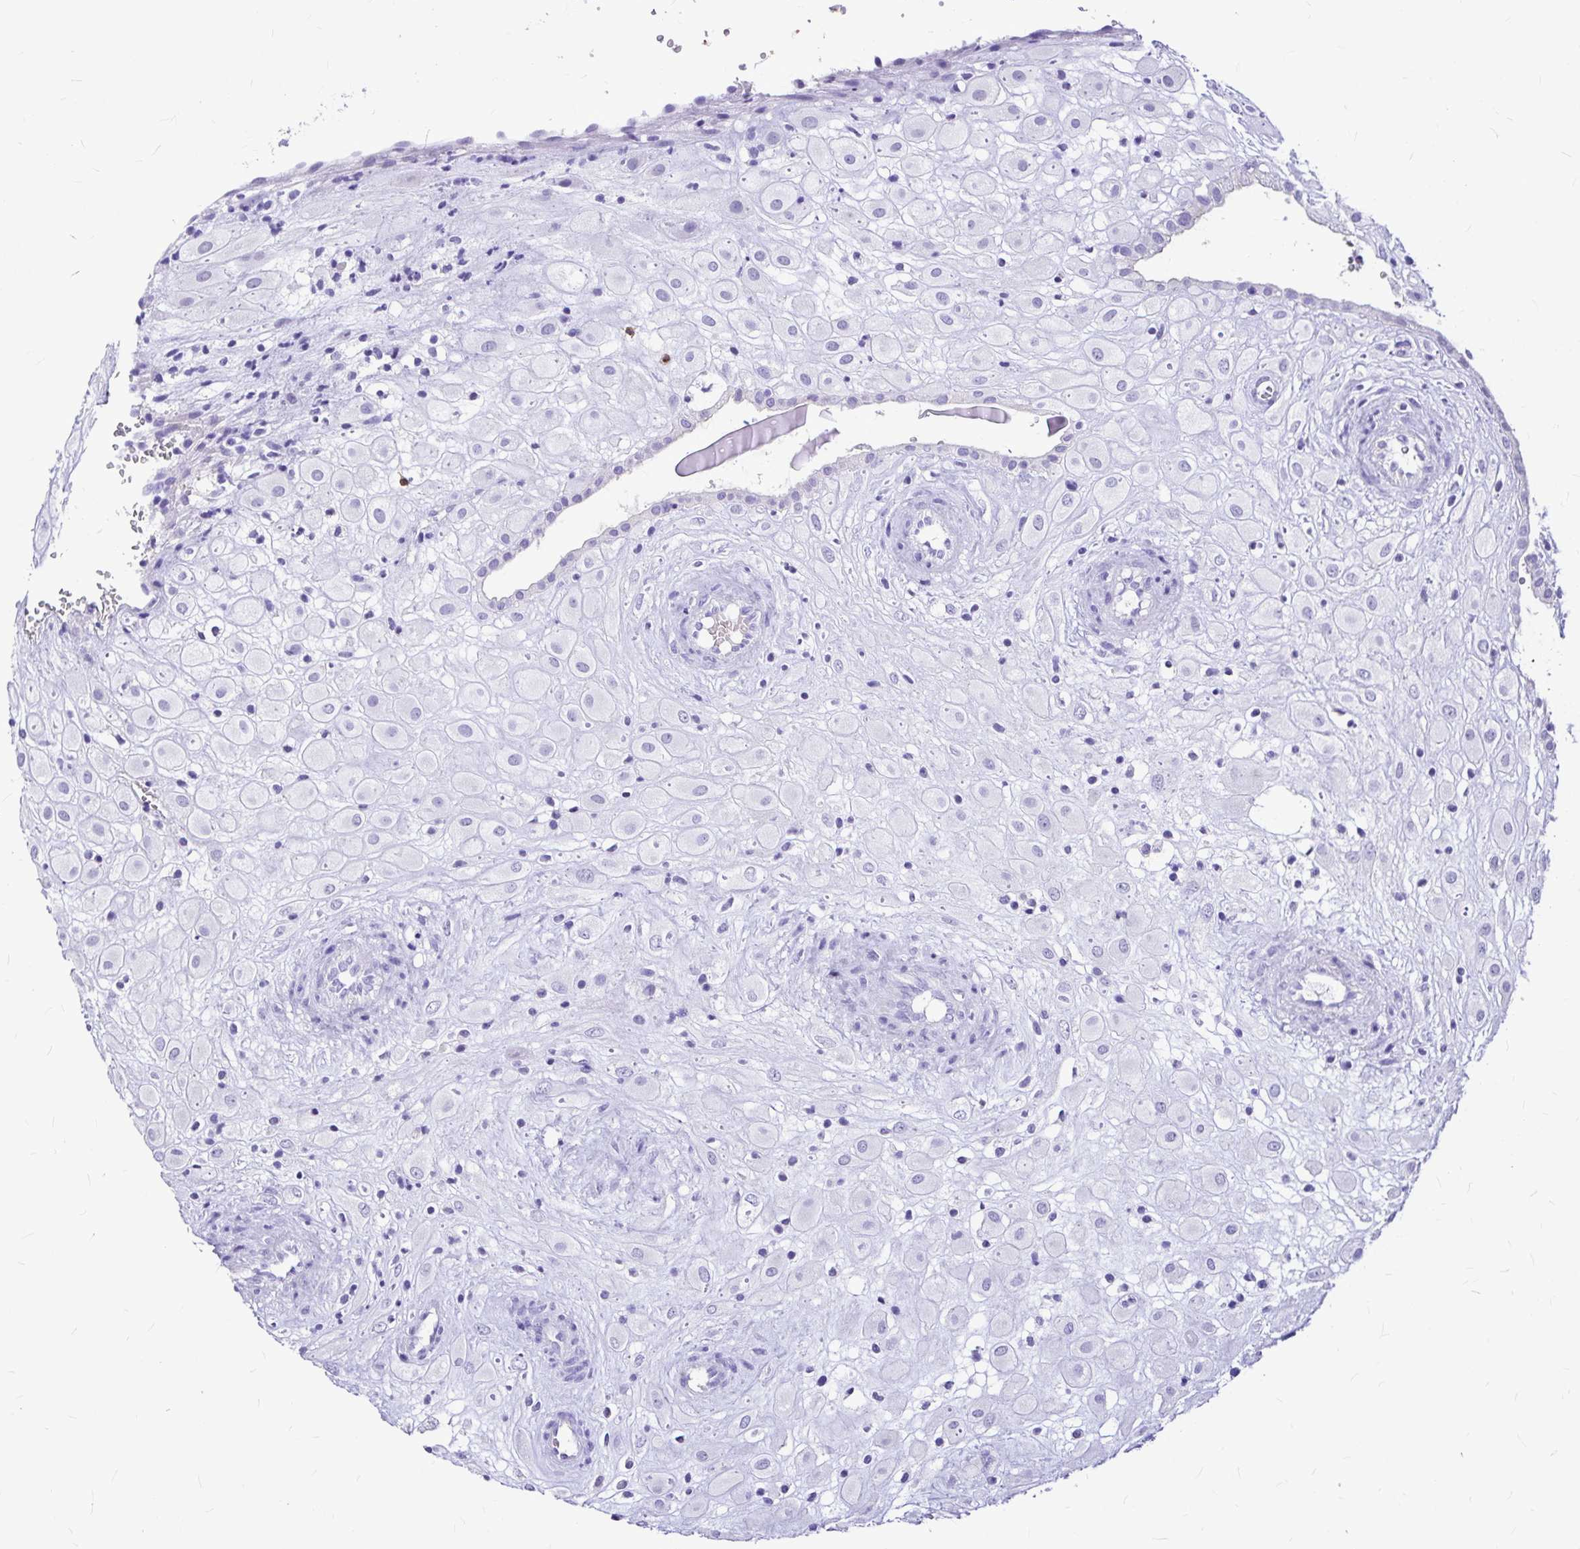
{"staining": {"intensity": "negative", "quantity": "none", "location": "none"}, "tissue": "placenta", "cell_type": "Decidual cells", "image_type": "normal", "snomed": [{"axis": "morphology", "description": "Normal tissue, NOS"}, {"axis": "topography", "description": "Placenta"}], "caption": "DAB (3,3'-diaminobenzidine) immunohistochemical staining of benign human placenta shows no significant positivity in decidual cells. (Immunohistochemistry (ihc), brightfield microscopy, high magnification).", "gene": "CLEC1B", "patient": {"sex": "female", "age": 24}}